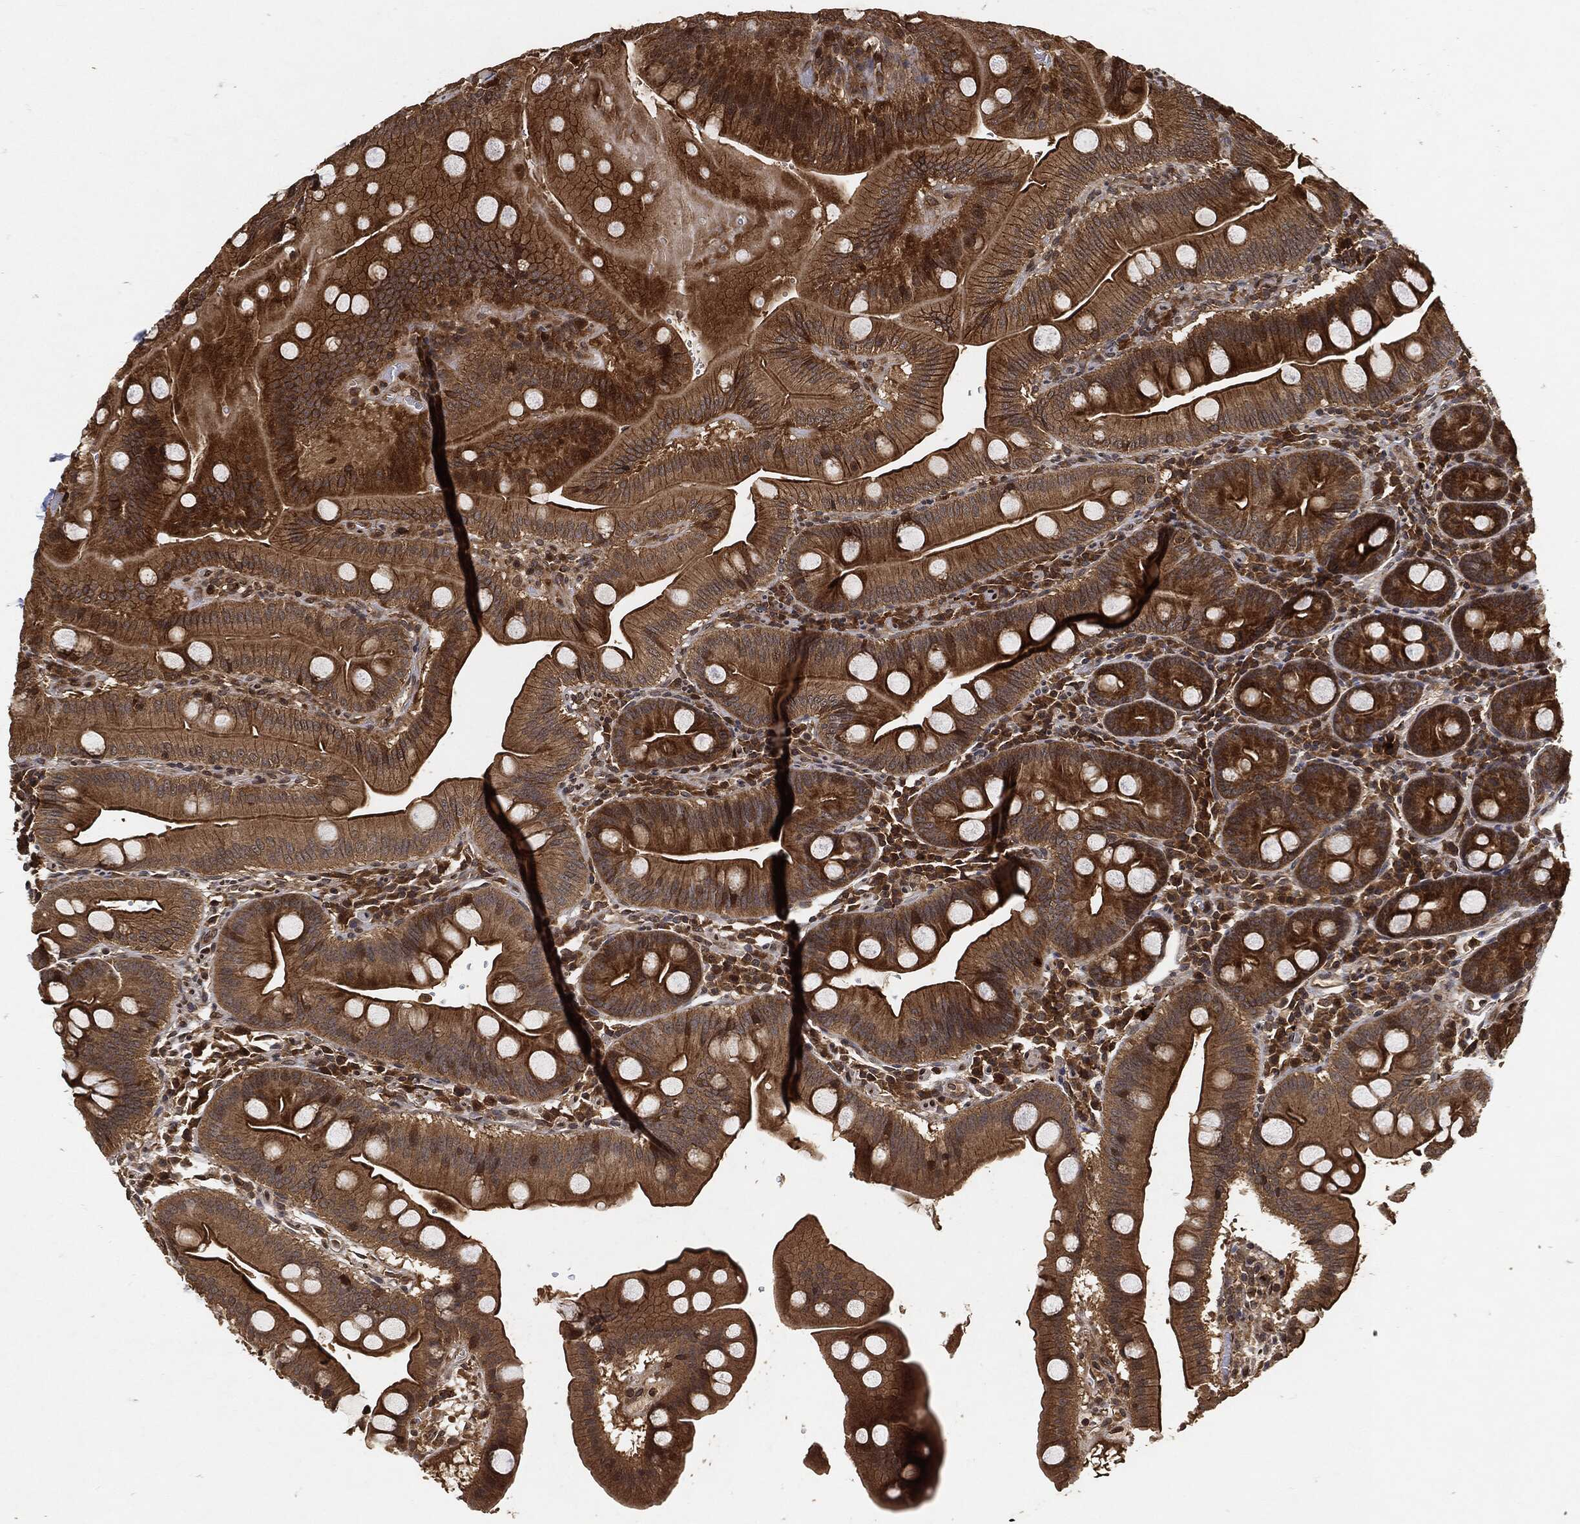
{"staining": {"intensity": "moderate", "quantity": ">75%", "location": "cytoplasmic/membranous"}, "tissue": "duodenum", "cell_type": "Glandular cells", "image_type": "normal", "snomed": [{"axis": "morphology", "description": "Normal tissue, NOS"}, {"axis": "topography", "description": "Duodenum"}], "caption": "Protein staining of unremarkable duodenum reveals moderate cytoplasmic/membranous expression in approximately >75% of glandular cells. (DAB (3,3'-diaminobenzidine) IHC with brightfield microscopy, high magnification).", "gene": "ZNF226", "patient": {"sex": "male", "age": 59}}